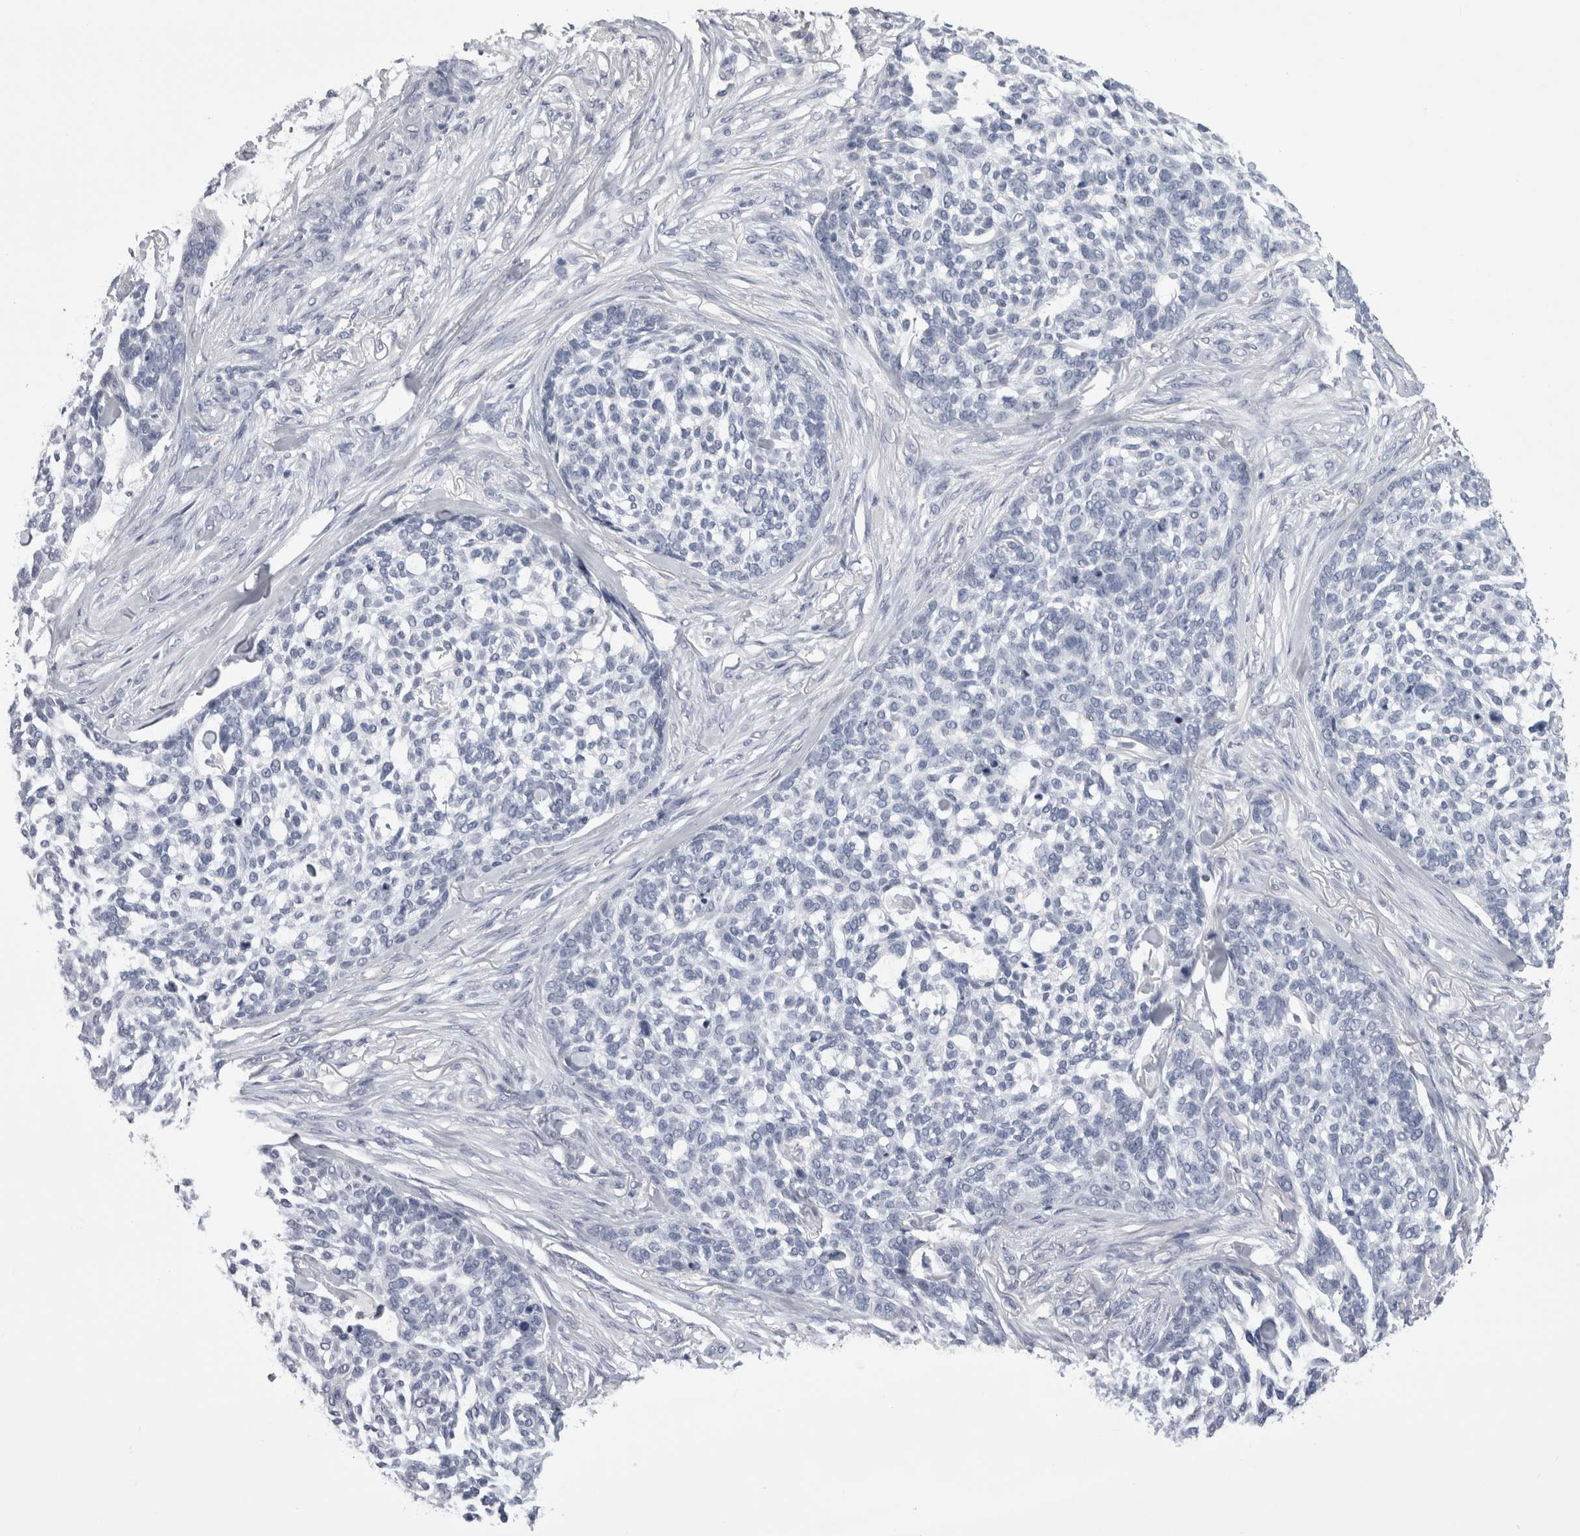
{"staining": {"intensity": "negative", "quantity": "none", "location": "none"}, "tissue": "skin cancer", "cell_type": "Tumor cells", "image_type": "cancer", "snomed": [{"axis": "morphology", "description": "Basal cell carcinoma"}, {"axis": "topography", "description": "Skin"}], "caption": "Skin basal cell carcinoma was stained to show a protein in brown. There is no significant positivity in tumor cells.", "gene": "AFMID", "patient": {"sex": "female", "age": 64}}